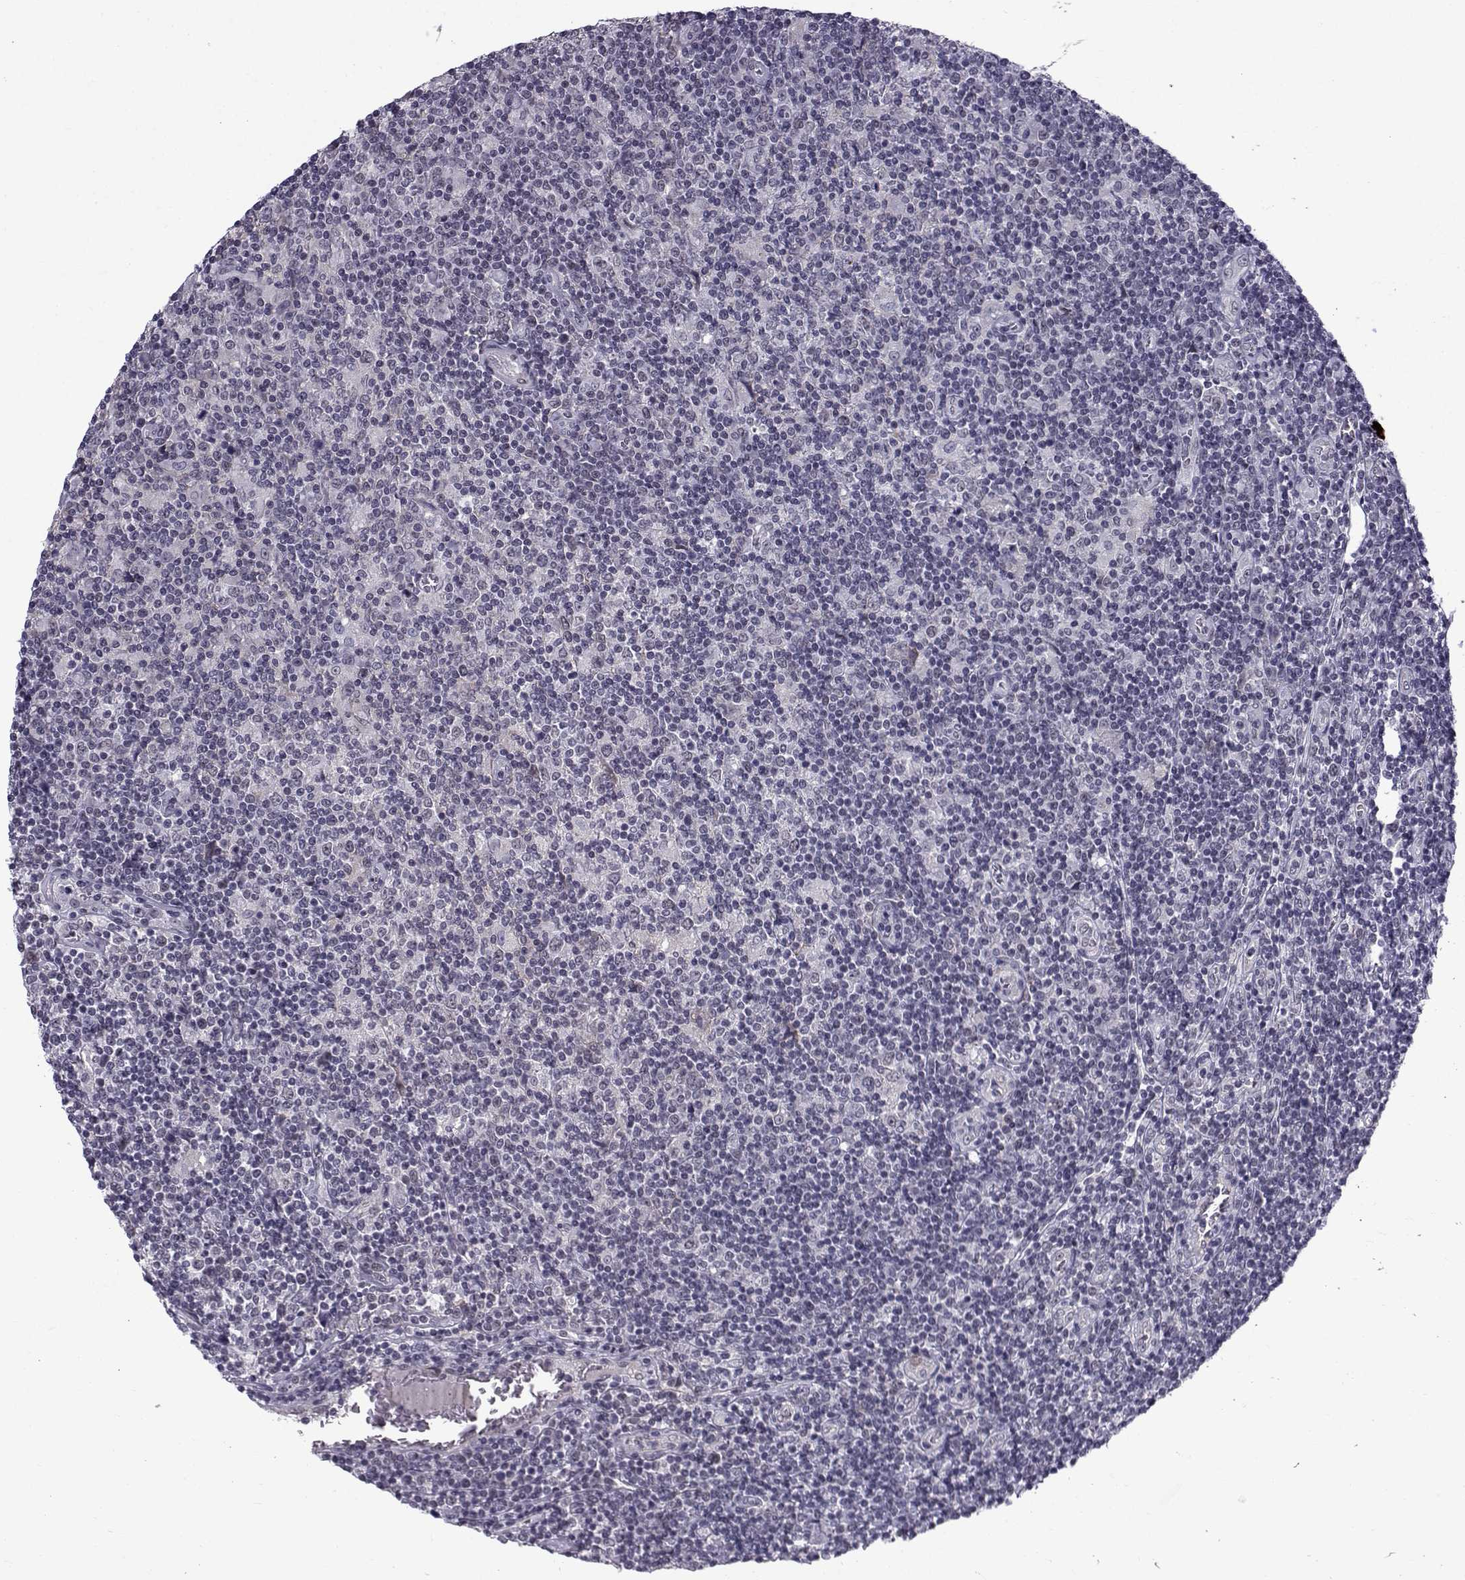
{"staining": {"intensity": "negative", "quantity": "none", "location": "none"}, "tissue": "lymphoma", "cell_type": "Tumor cells", "image_type": "cancer", "snomed": [{"axis": "morphology", "description": "Hodgkin's disease, NOS"}, {"axis": "topography", "description": "Lymph node"}], "caption": "An image of human lymphoma is negative for staining in tumor cells.", "gene": "RBM24", "patient": {"sex": "male", "age": 40}}